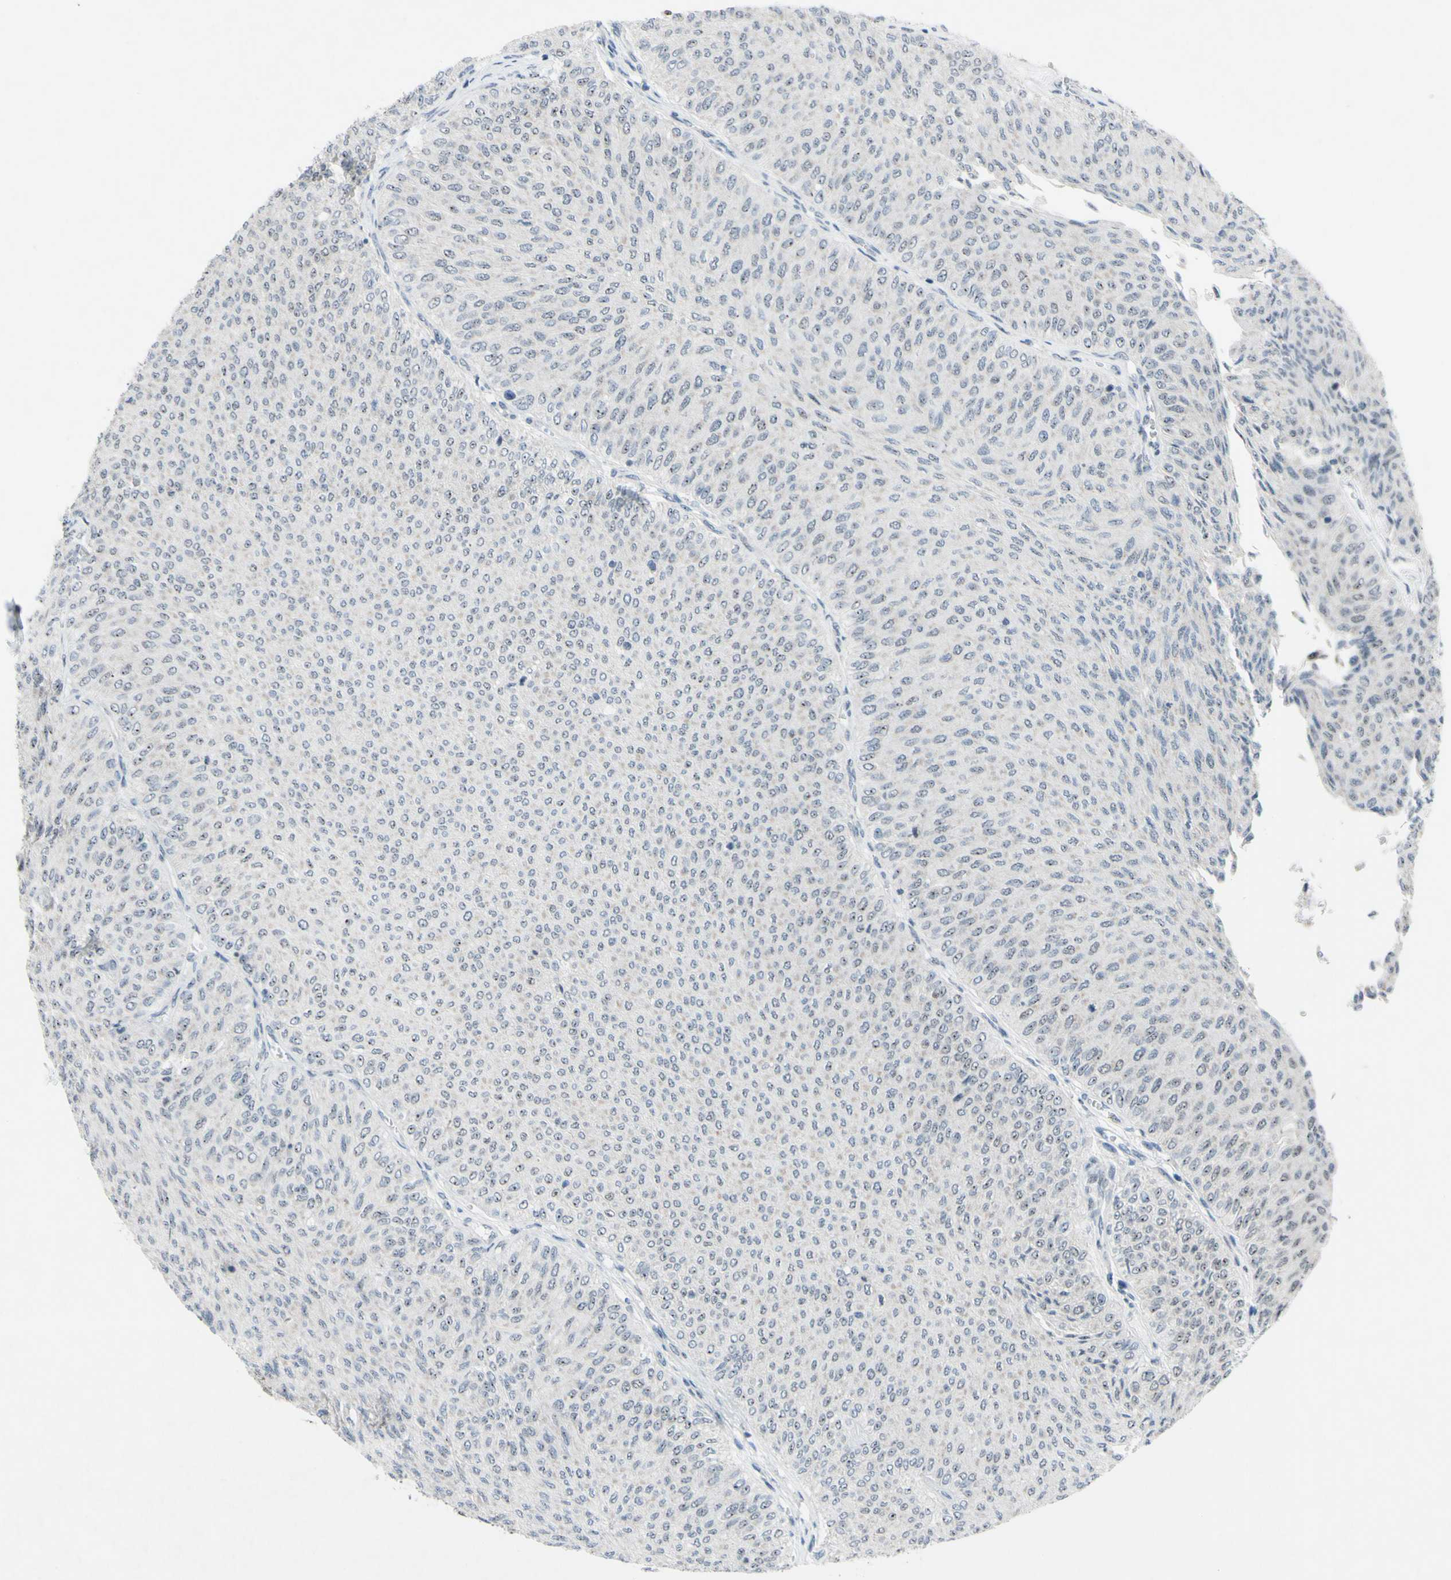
{"staining": {"intensity": "negative", "quantity": "none", "location": "none"}, "tissue": "urothelial cancer", "cell_type": "Tumor cells", "image_type": "cancer", "snomed": [{"axis": "morphology", "description": "Urothelial carcinoma, Low grade"}, {"axis": "topography", "description": "Urinary bladder"}], "caption": "The micrograph shows no significant expression in tumor cells of urothelial carcinoma (low-grade).", "gene": "POLR1A", "patient": {"sex": "male", "age": 78}}